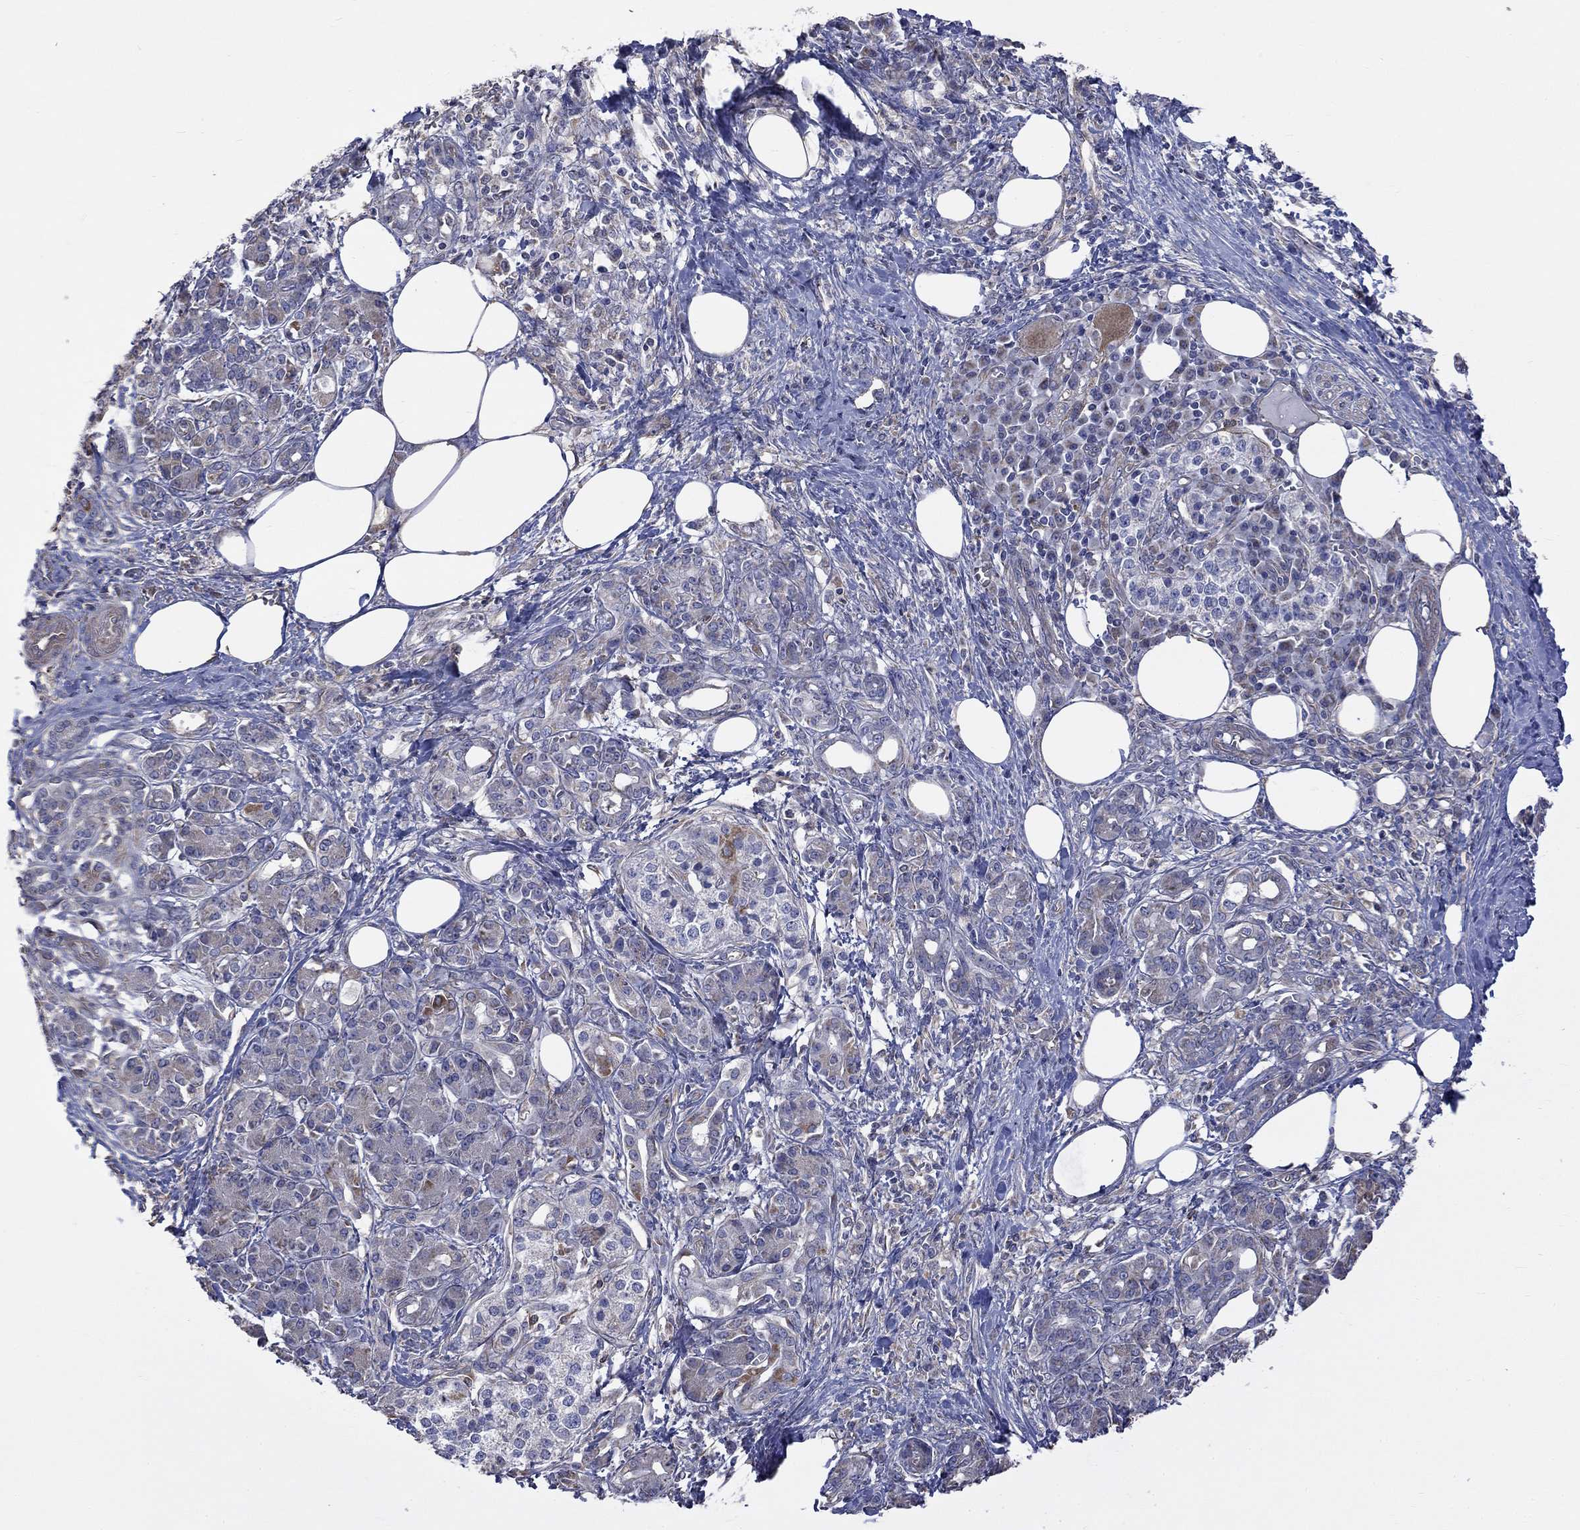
{"staining": {"intensity": "moderate", "quantity": "<25%", "location": "cytoplasmic/membranous"}, "tissue": "pancreatic cancer", "cell_type": "Tumor cells", "image_type": "cancer", "snomed": [{"axis": "morphology", "description": "Adenocarcinoma, NOS"}, {"axis": "topography", "description": "Pancreas"}], "caption": "A high-resolution photomicrograph shows immunohistochemistry staining of adenocarcinoma (pancreatic), which shows moderate cytoplasmic/membranous positivity in about <25% of tumor cells.", "gene": "CAMKK2", "patient": {"sex": "female", "age": 73}}